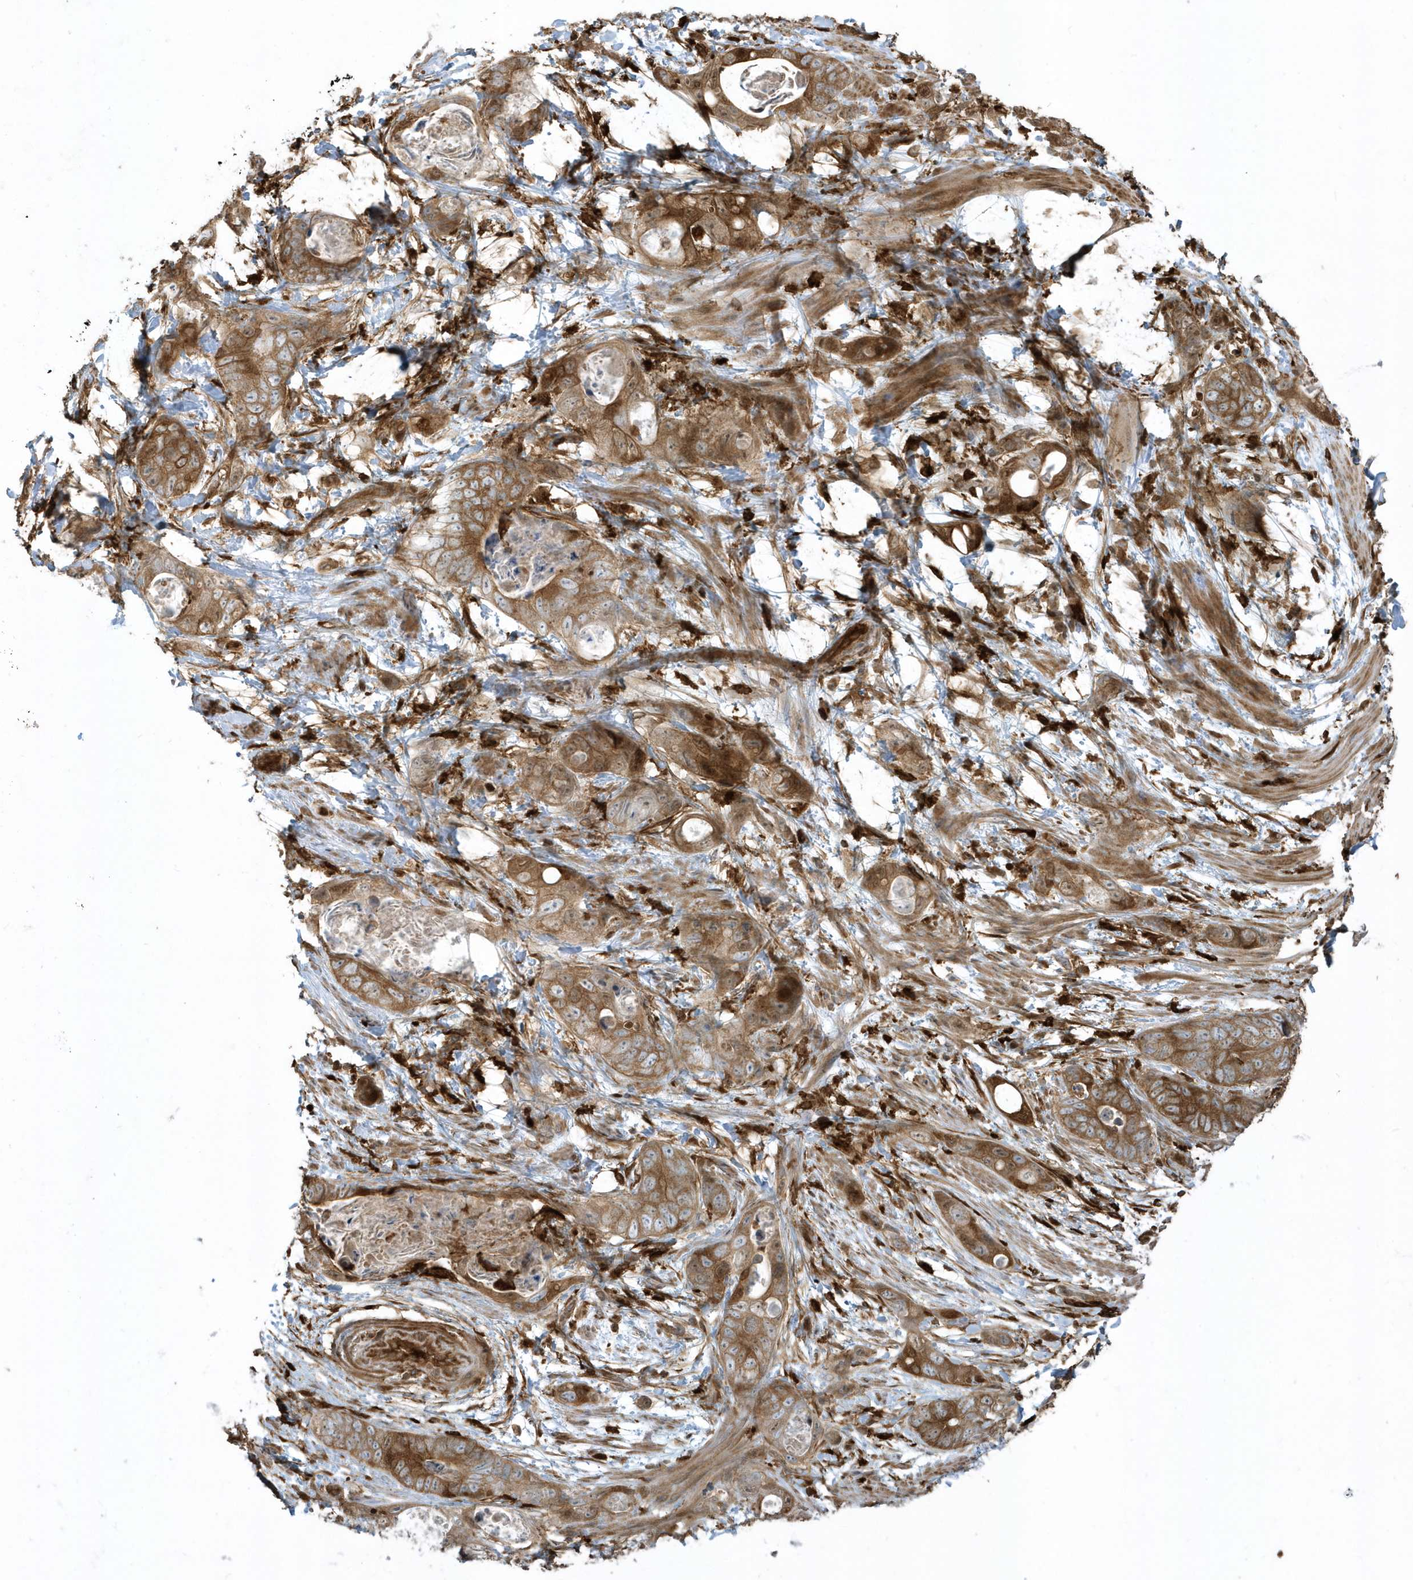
{"staining": {"intensity": "moderate", "quantity": ">75%", "location": "cytoplasmic/membranous"}, "tissue": "stomach cancer", "cell_type": "Tumor cells", "image_type": "cancer", "snomed": [{"axis": "morphology", "description": "Adenocarcinoma, NOS"}, {"axis": "topography", "description": "Stomach"}], "caption": "Stomach adenocarcinoma stained with IHC exhibits moderate cytoplasmic/membranous positivity in about >75% of tumor cells.", "gene": "CLCN6", "patient": {"sex": "female", "age": 89}}